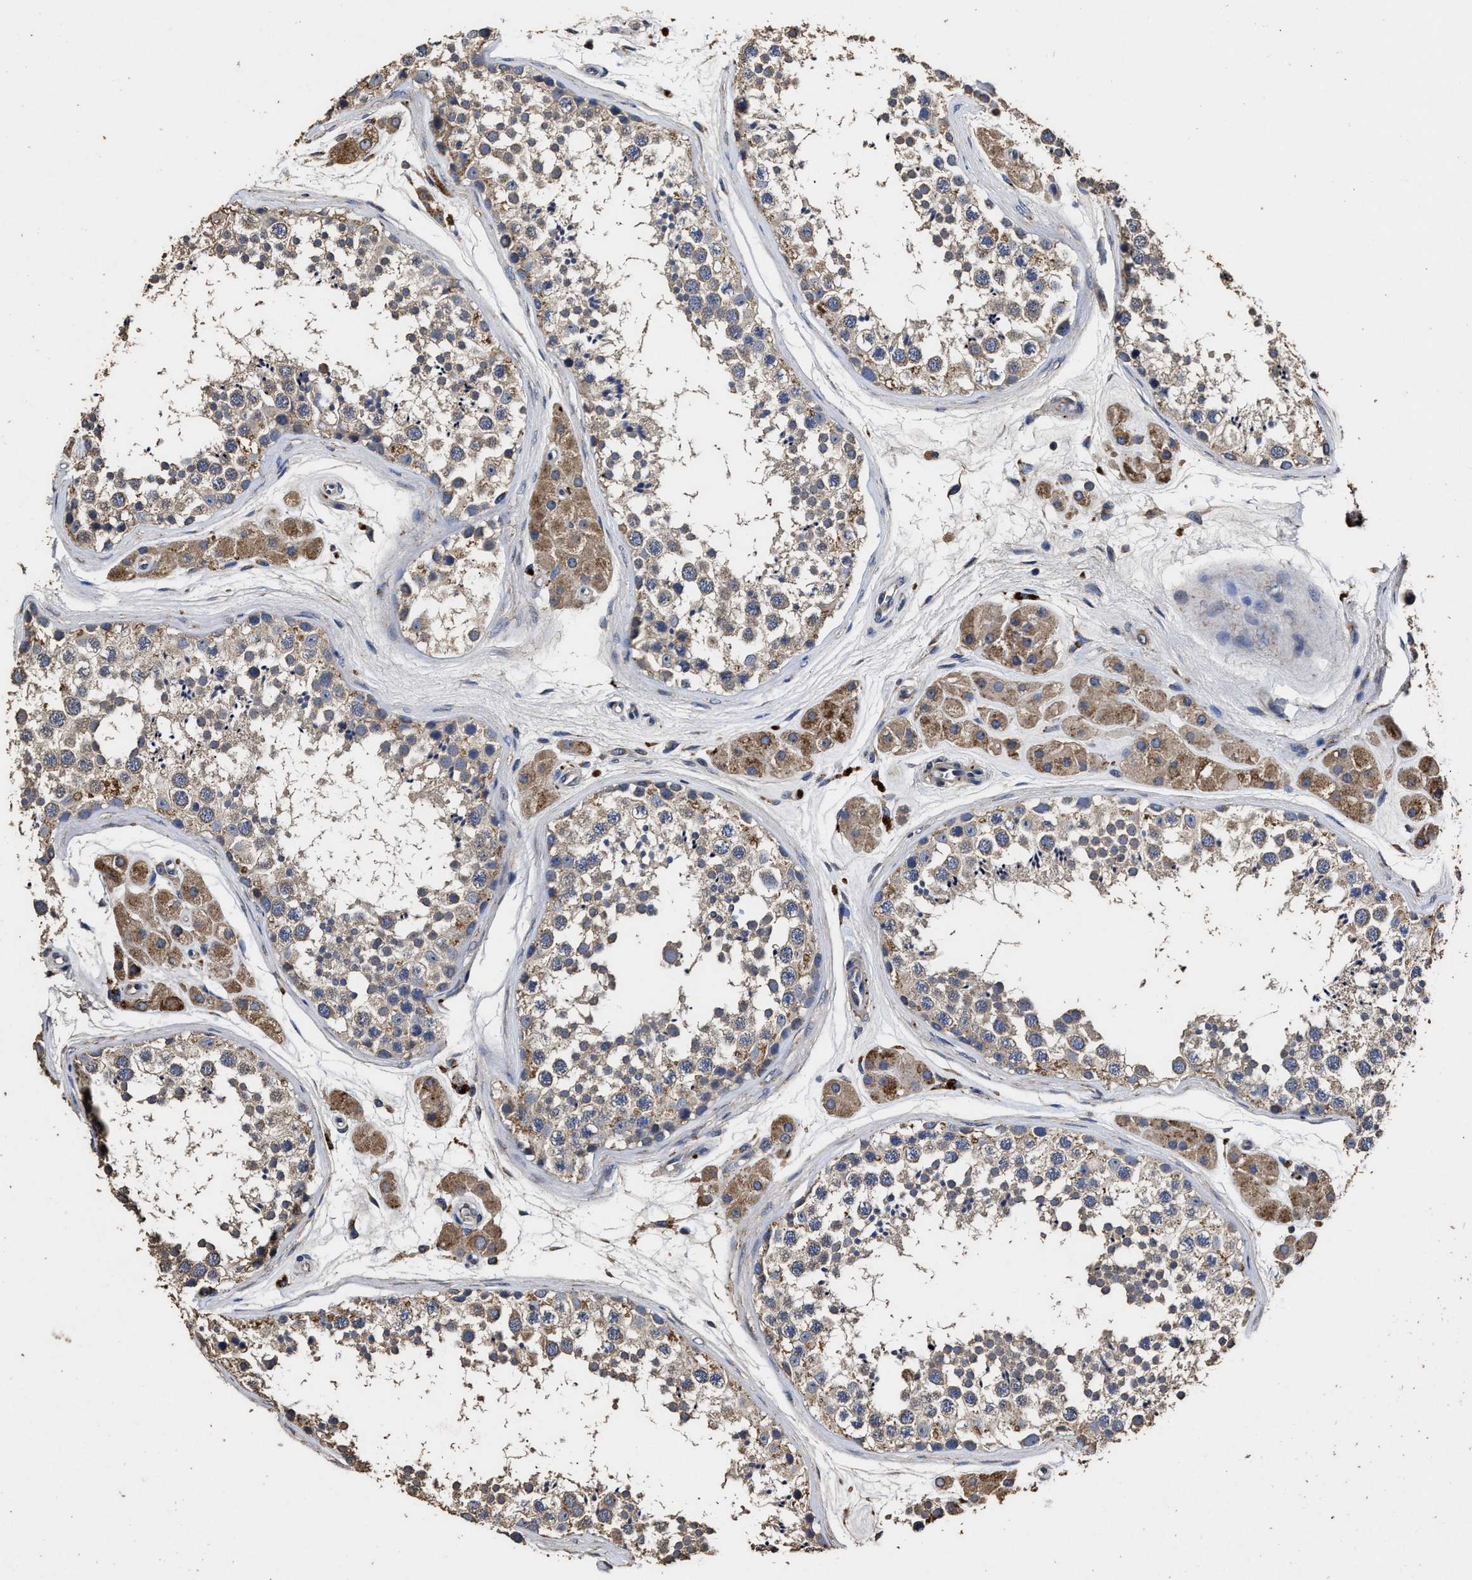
{"staining": {"intensity": "weak", "quantity": ">75%", "location": "cytoplasmic/membranous"}, "tissue": "testis", "cell_type": "Cells in seminiferous ducts", "image_type": "normal", "snomed": [{"axis": "morphology", "description": "Normal tissue, NOS"}, {"axis": "topography", "description": "Testis"}], "caption": "Testis stained with DAB IHC exhibits low levels of weak cytoplasmic/membranous staining in approximately >75% of cells in seminiferous ducts. Nuclei are stained in blue.", "gene": "PPM1K", "patient": {"sex": "male", "age": 56}}